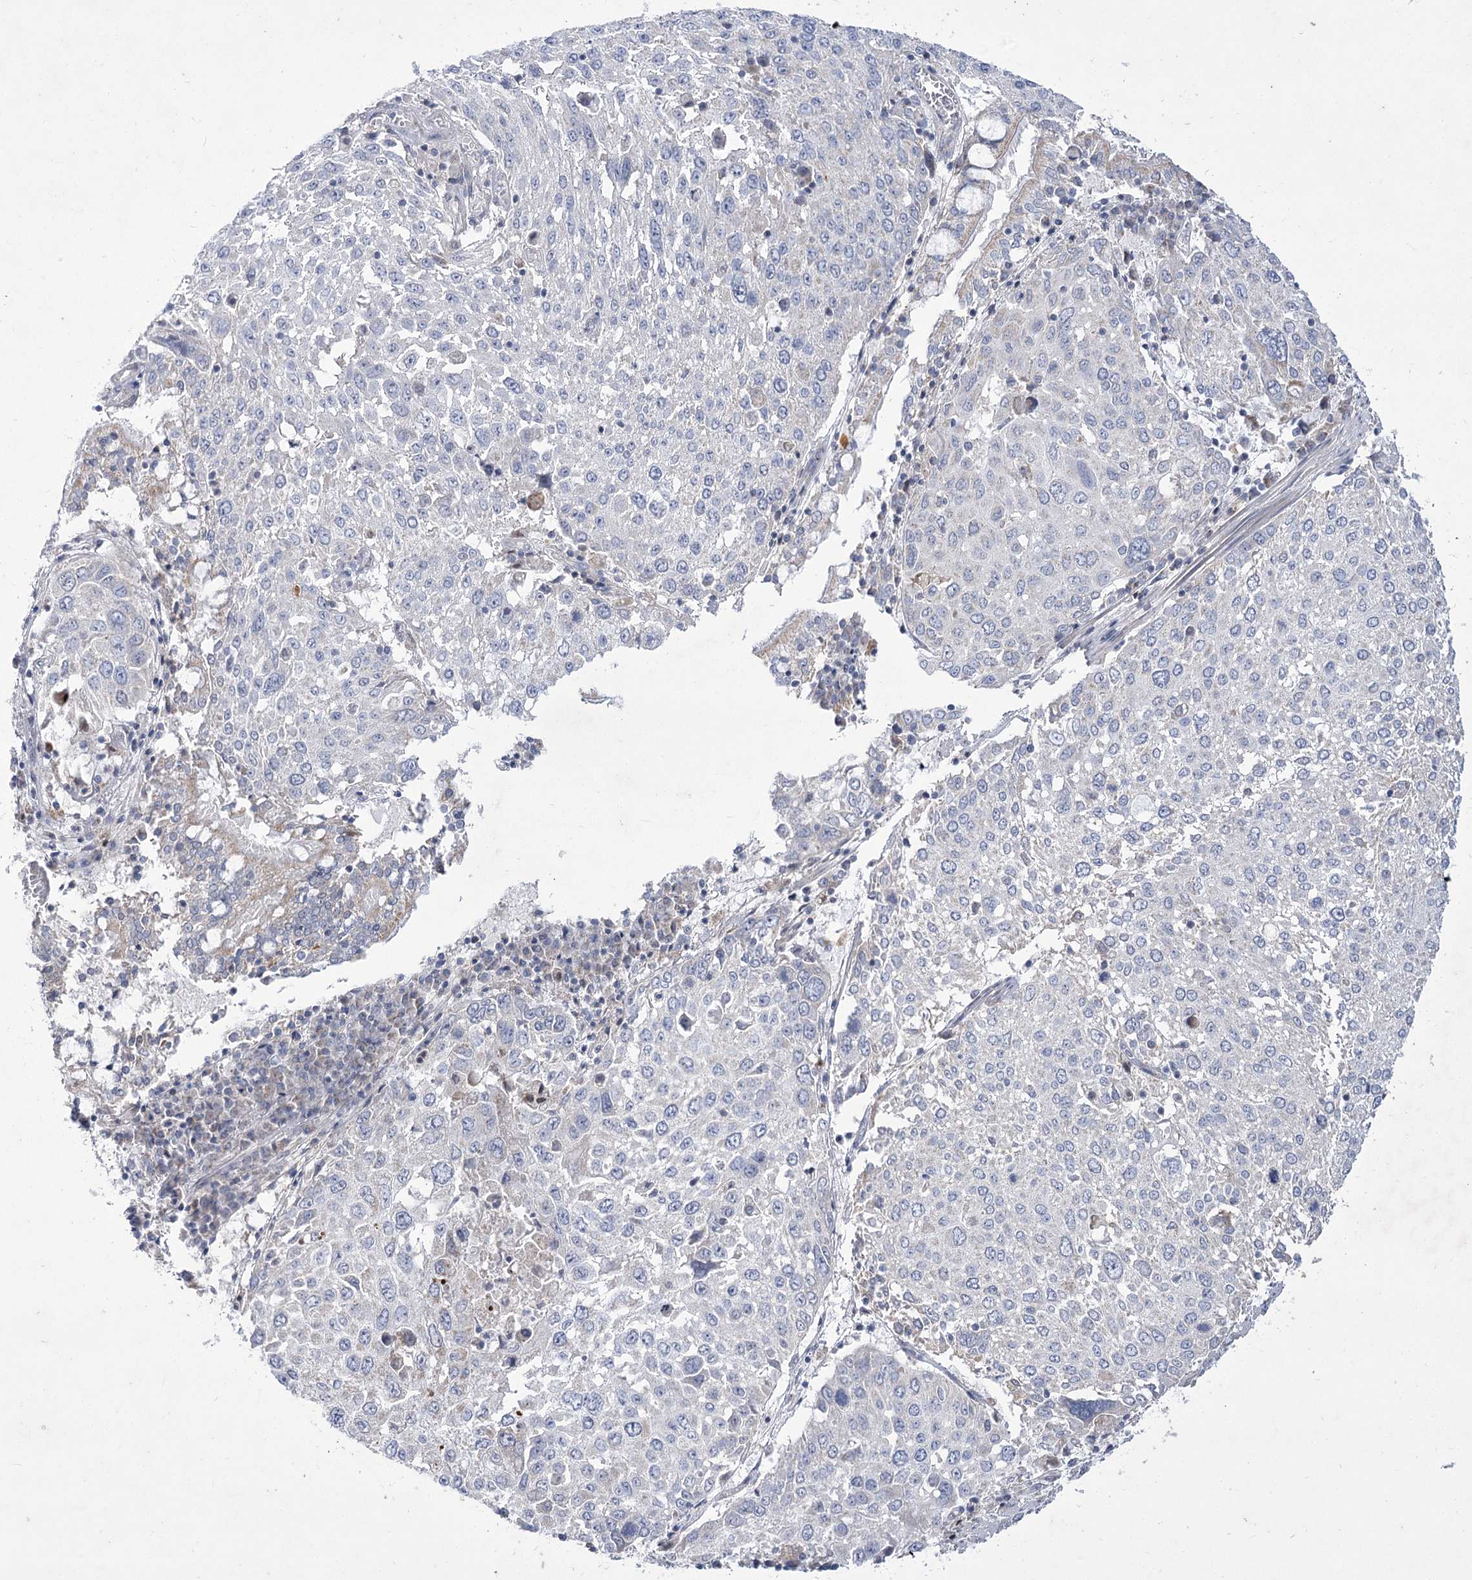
{"staining": {"intensity": "negative", "quantity": "none", "location": "none"}, "tissue": "lung cancer", "cell_type": "Tumor cells", "image_type": "cancer", "snomed": [{"axis": "morphology", "description": "Squamous cell carcinoma, NOS"}, {"axis": "topography", "description": "Lung"}], "caption": "DAB (3,3'-diaminobenzidine) immunohistochemical staining of human lung cancer (squamous cell carcinoma) displays no significant expression in tumor cells. (DAB IHC with hematoxylin counter stain).", "gene": "PDHB", "patient": {"sex": "male", "age": 65}}